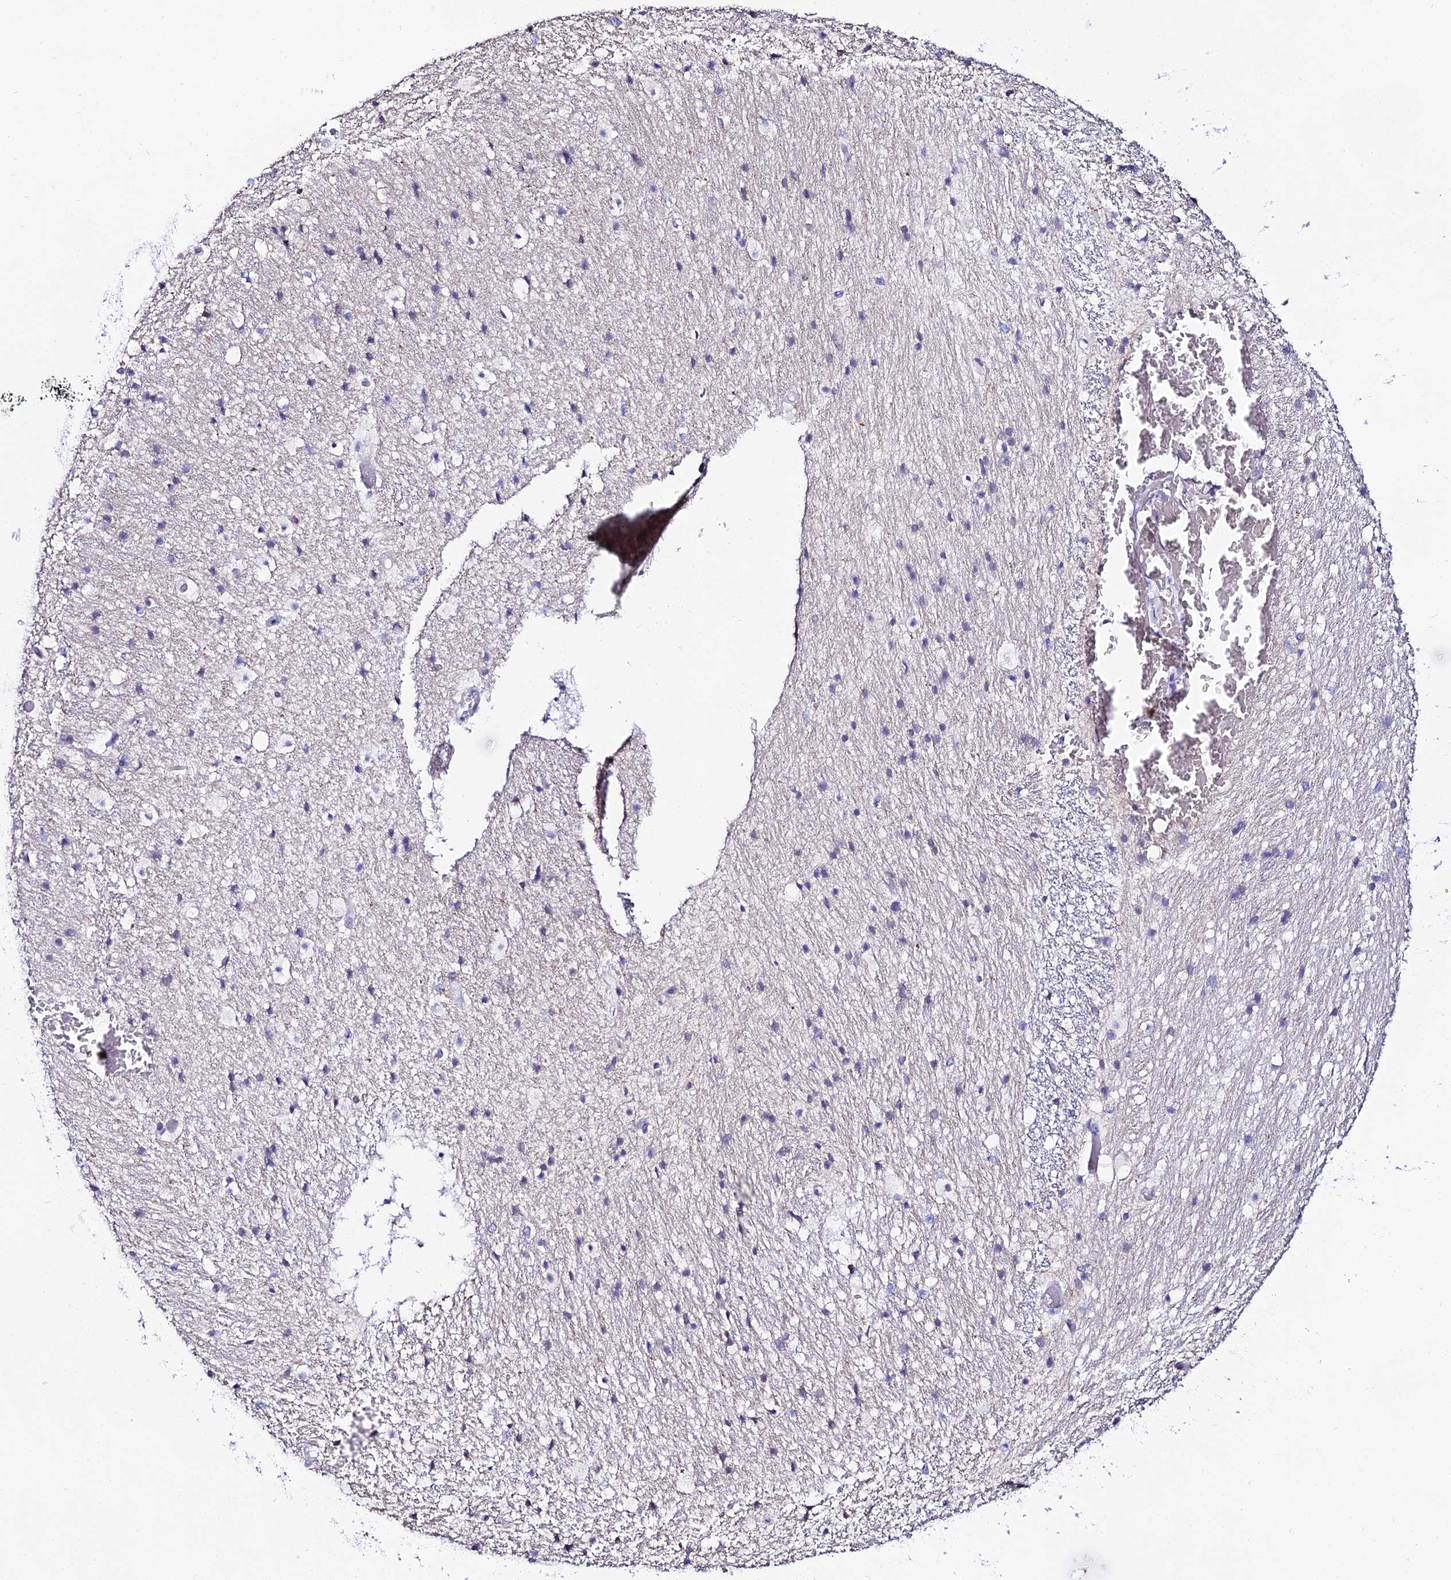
{"staining": {"intensity": "negative", "quantity": "none", "location": "none"}, "tissue": "hippocampus", "cell_type": "Glial cells", "image_type": "normal", "snomed": [{"axis": "morphology", "description": "Normal tissue, NOS"}, {"axis": "topography", "description": "Hippocampus"}], "caption": "Glial cells show no significant protein staining in benign hippocampus. (DAB (3,3'-diaminobenzidine) immunohistochemistry (IHC) with hematoxylin counter stain).", "gene": "MCM10", "patient": {"sex": "female", "age": 52}}